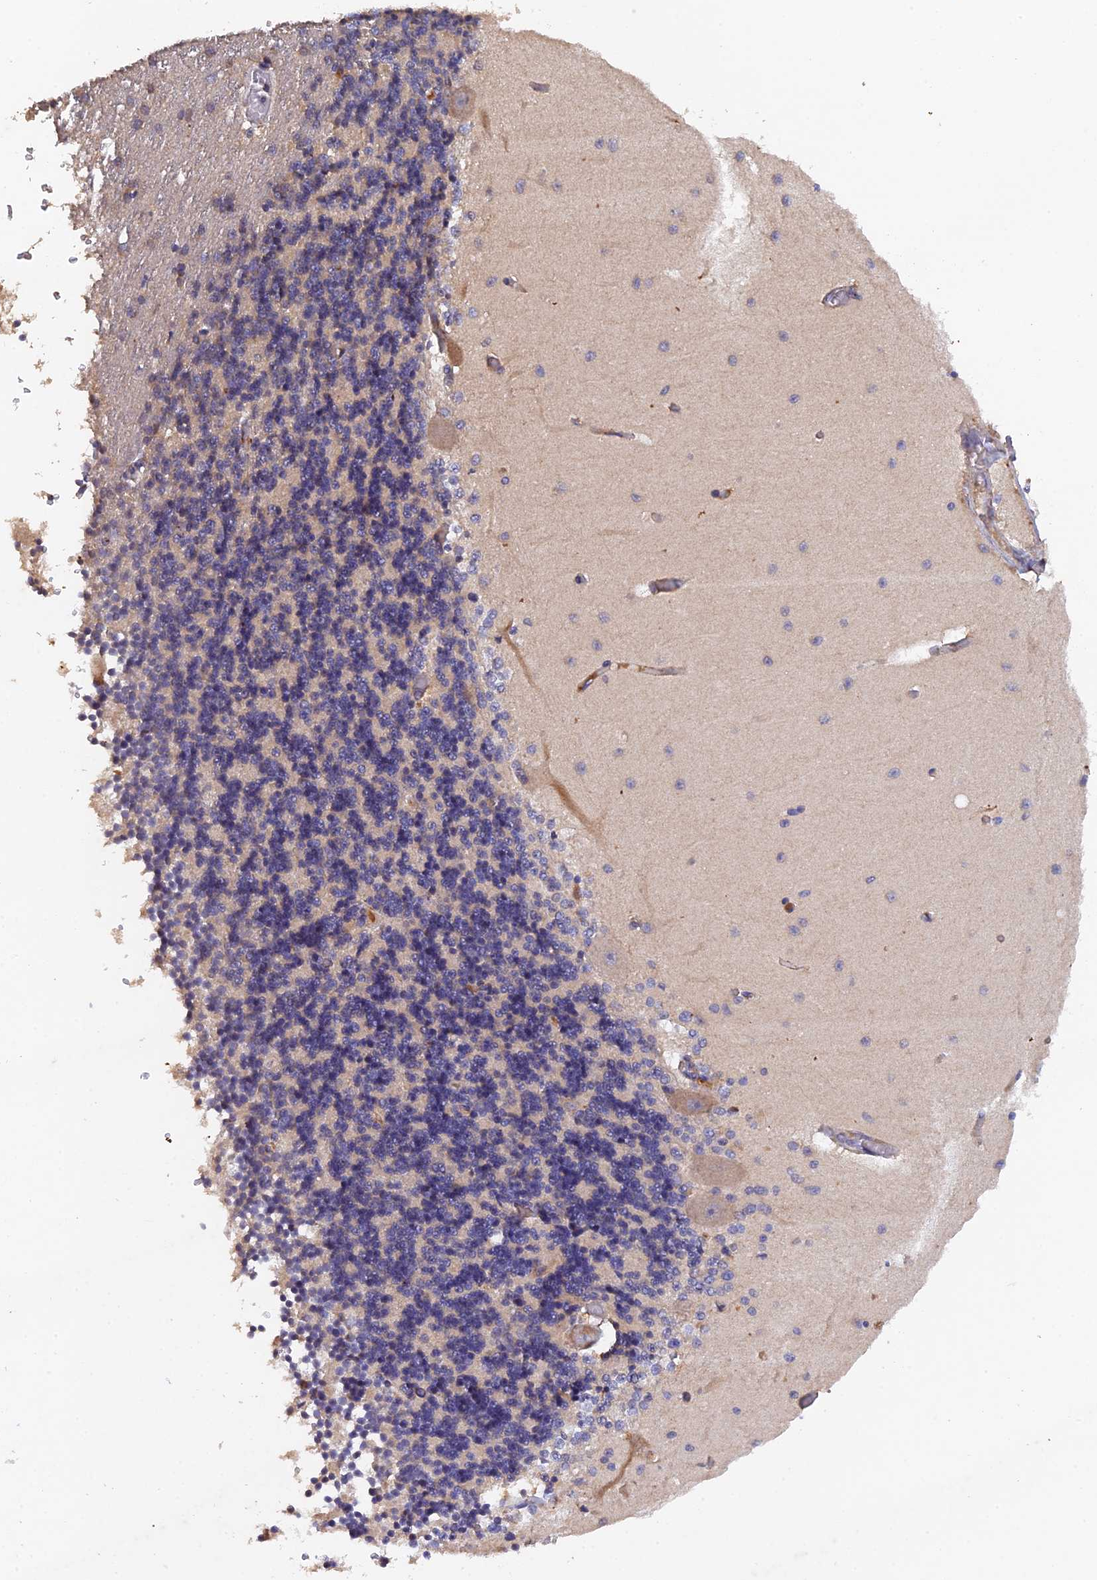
{"staining": {"intensity": "negative", "quantity": "none", "location": "none"}, "tissue": "cerebellum", "cell_type": "Cells in granular layer", "image_type": "normal", "snomed": [{"axis": "morphology", "description": "Normal tissue, NOS"}, {"axis": "topography", "description": "Cerebellum"}], "caption": "Immunohistochemistry of unremarkable human cerebellum exhibits no staining in cells in granular layer.", "gene": "SLC39A13", "patient": {"sex": "male", "age": 37}}